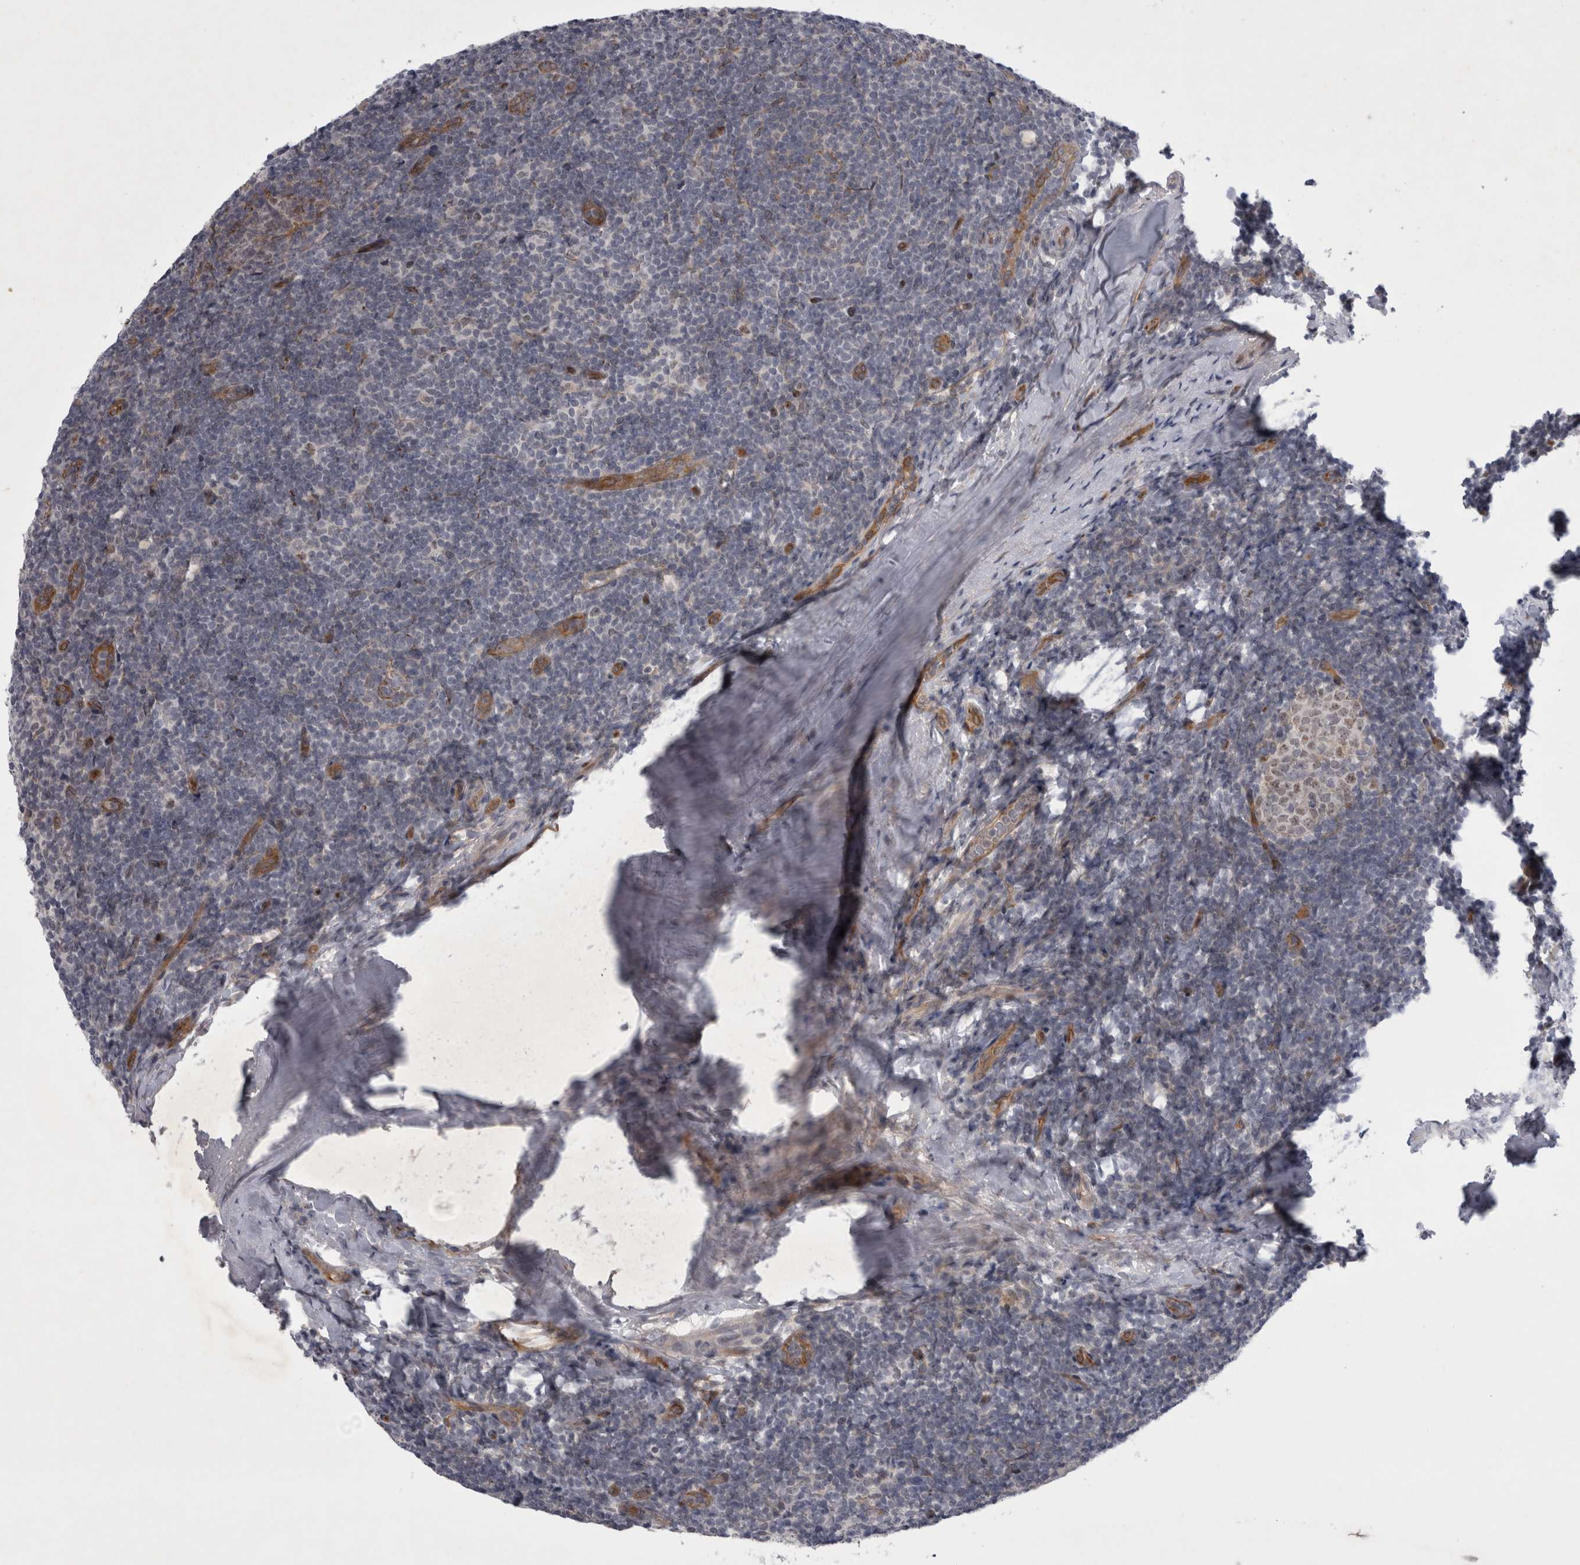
{"staining": {"intensity": "moderate", "quantity": "<25%", "location": "cytoplasmic/membranous,nuclear"}, "tissue": "tonsil", "cell_type": "Germinal center cells", "image_type": "normal", "snomed": [{"axis": "morphology", "description": "Normal tissue, NOS"}, {"axis": "topography", "description": "Tonsil"}], "caption": "Human tonsil stained with a brown dye demonstrates moderate cytoplasmic/membranous,nuclear positive positivity in about <25% of germinal center cells.", "gene": "PARP11", "patient": {"sex": "male", "age": 37}}